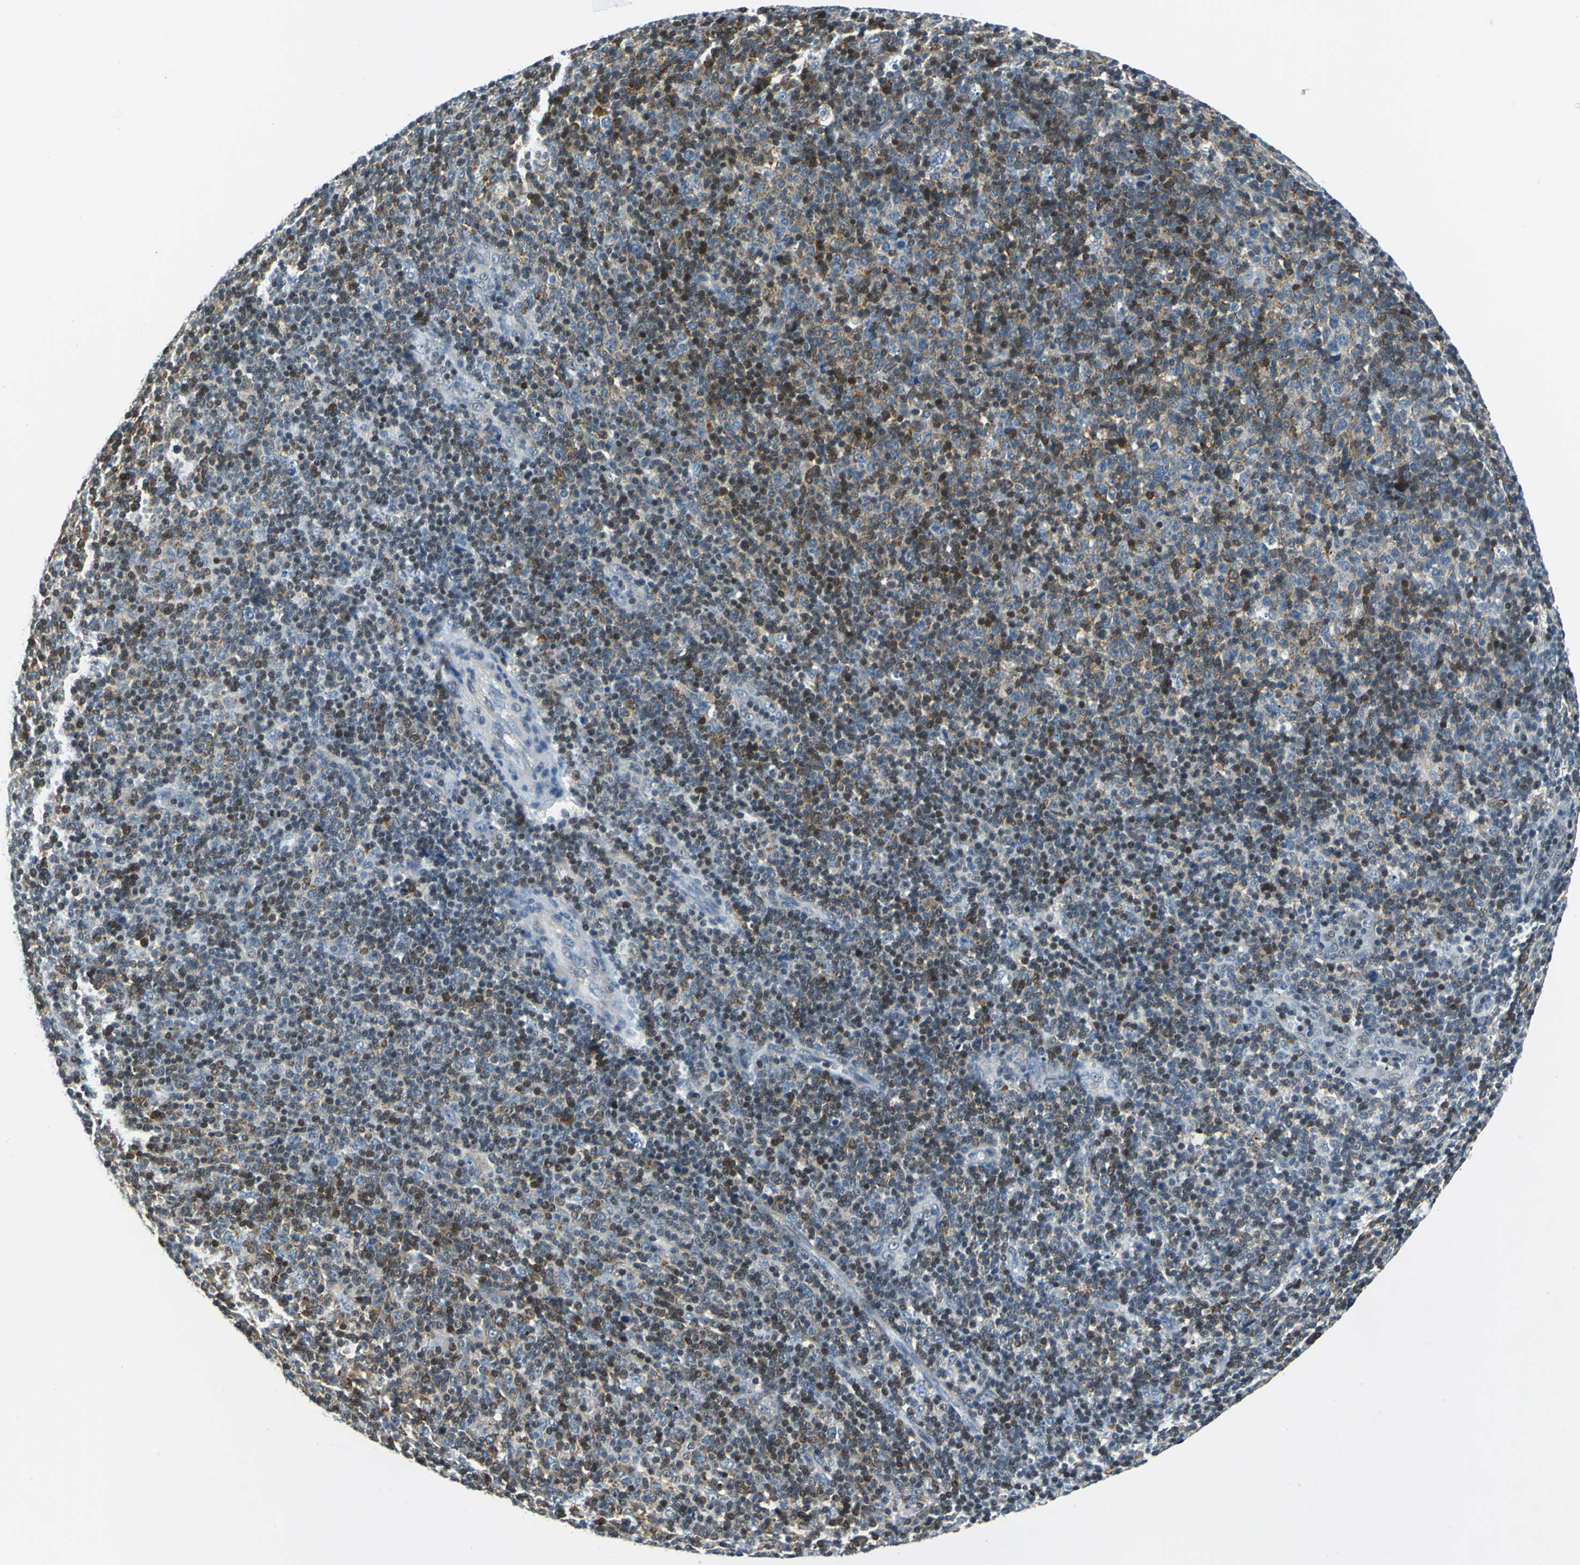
{"staining": {"intensity": "moderate", "quantity": "25%-75%", "location": "cytoplasmic/membranous,nuclear"}, "tissue": "lymphoma", "cell_type": "Tumor cells", "image_type": "cancer", "snomed": [{"axis": "morphology", "description": "Malignant lymphoma, non-Hodgkin's type, Low grade"}, {"axis": "topography", "description": "Lymph node"}], "caption": "Moderate cytoplasmic/membranous and nuclear positivity for a protein is appreciated in about 25%-75% of tumor cells of lymphoma using immunohistochemistry (IHC).", "gene": "HCFC2", "patient": {"sex": "male", "age": 70}}